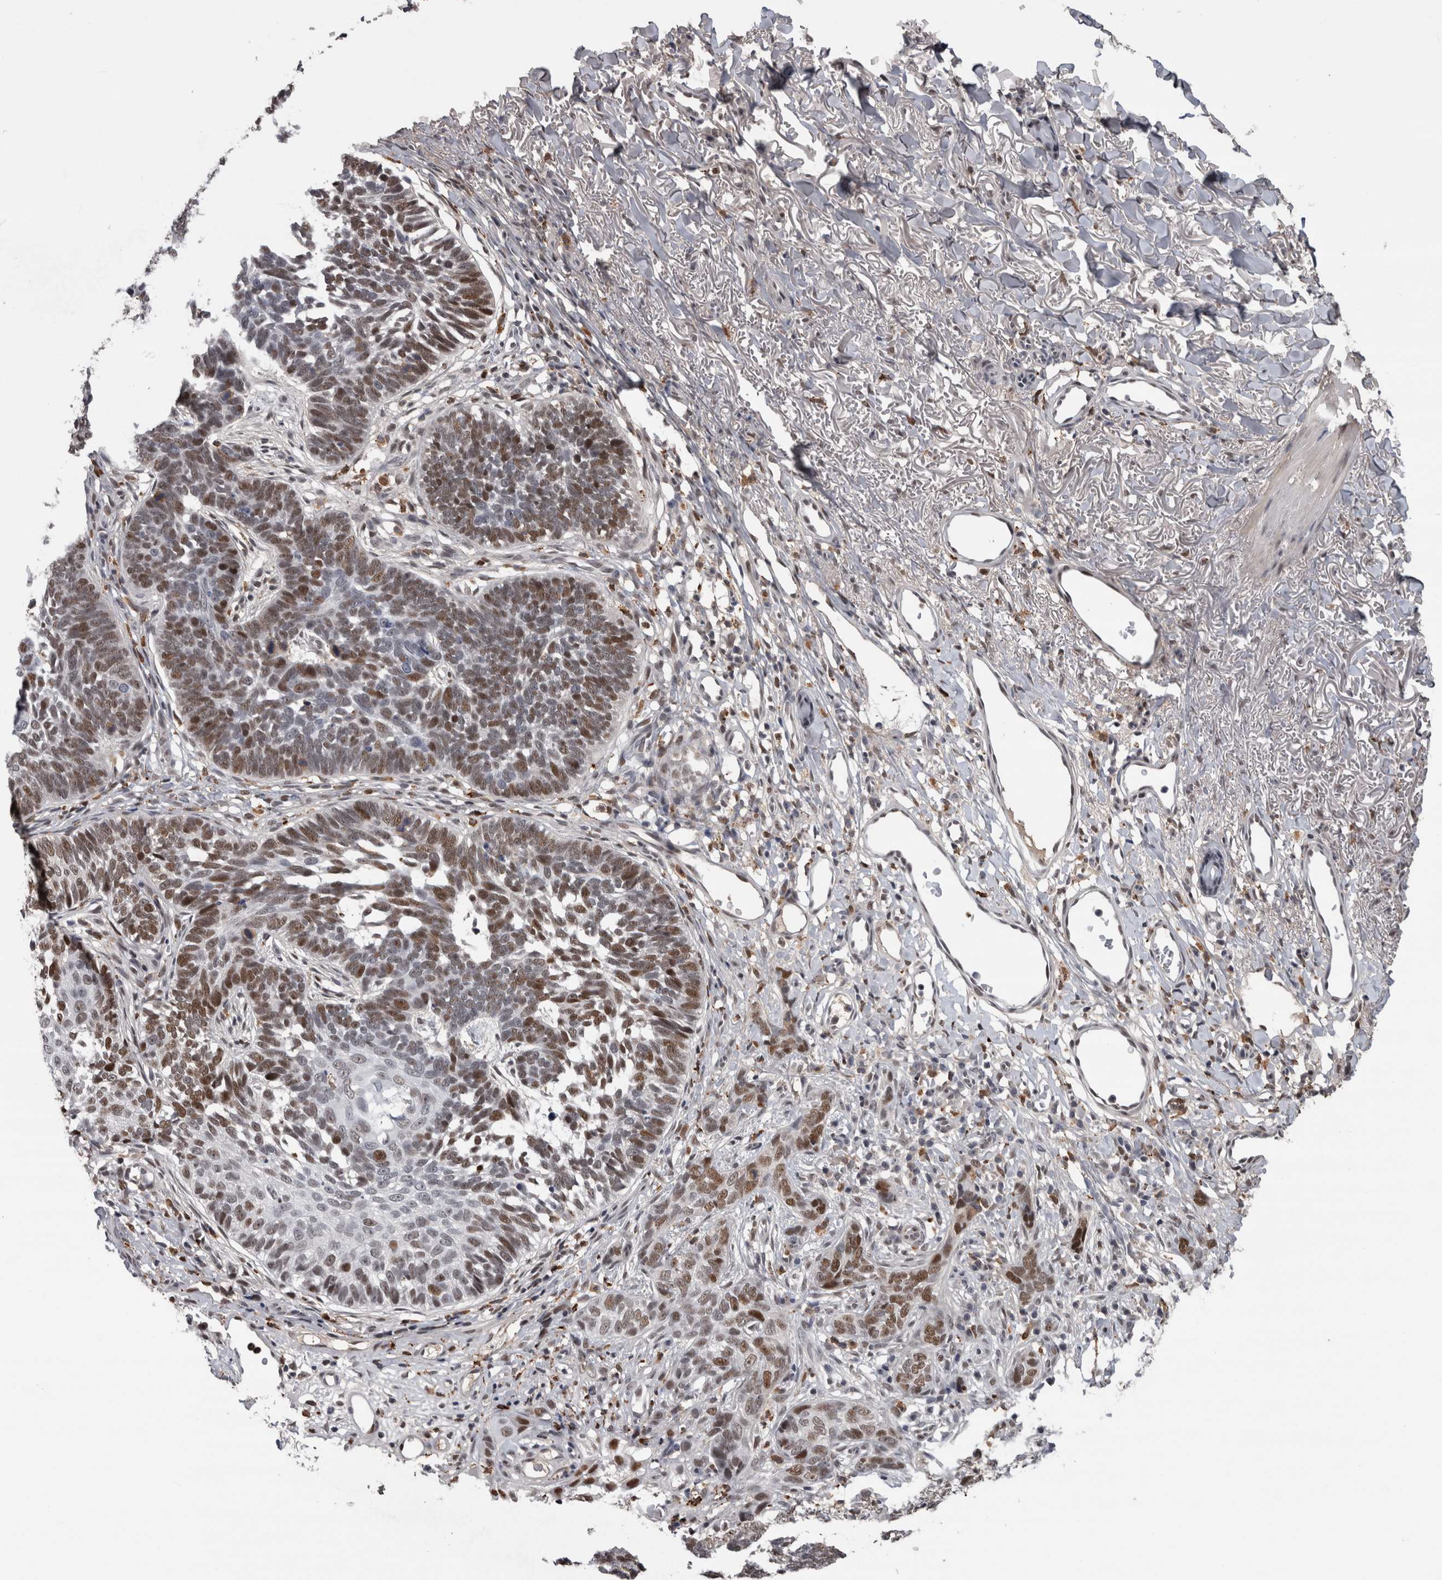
{"staining": {"intensity": "moderate", "quantity": ">75%", "location": "nuclear"}, "tissue": "skin cancer", "cell_type": "Tumor cells", "image_type": "cancer", "snomed": [{"axis": "morphology", "description": "Normal tissue, NOS"}, {"axis": "morphology", "description": "Basal cell carcinoma"}, {"axis": "topography", "description": "Skin"}], "caption": "Skin basal cell carcinoma stained with immunohistochemistry reveals moderate nuclear expression in about >75% of tumor cells. (IHC, brightfield microscopy, high magnification).", "gene": "POLD2", "patient": {"sex": "male", "age": 77}}